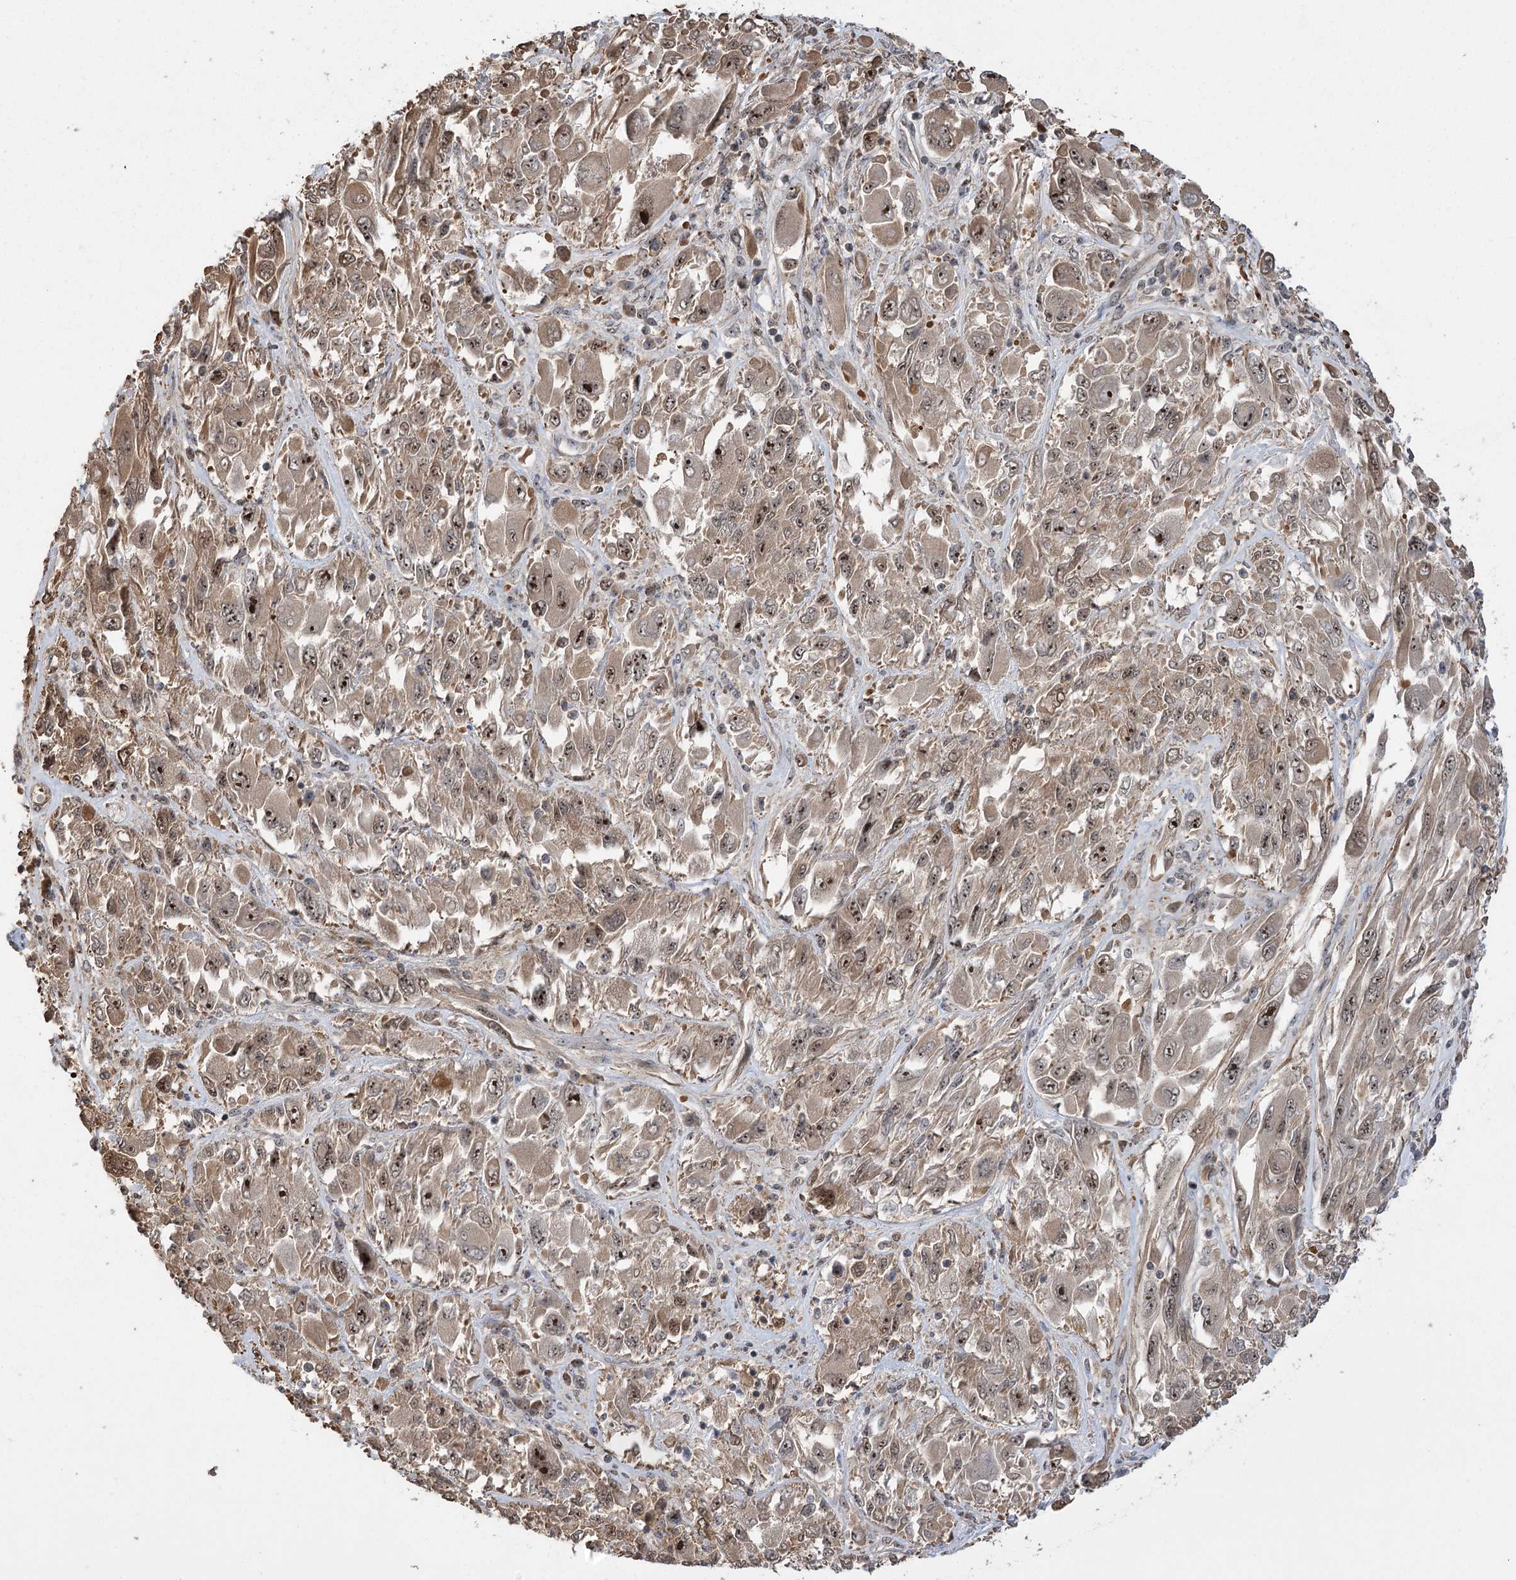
{"staining": {"intensity": "moderate", "quantity": ">75%", "location": "cytoplasmic/membranous,nuclear"}, "tissue": "melanoma", "cell_type": "Tumor cells", "image_type": "cancer", "snomed": [{"axis": "morphology", "description": "Malignant melanoma, NOS"}, {"axis": "topography", "description": "Skin"}], "caption": "Moderate cytoplasmic/membranous and nuclear expression for a protein is appreciated in approximately >75% of tumor cells of melanoma using IHC.", "gene": "SERGEF", "patient": {"sex": "female", "age": 91}}